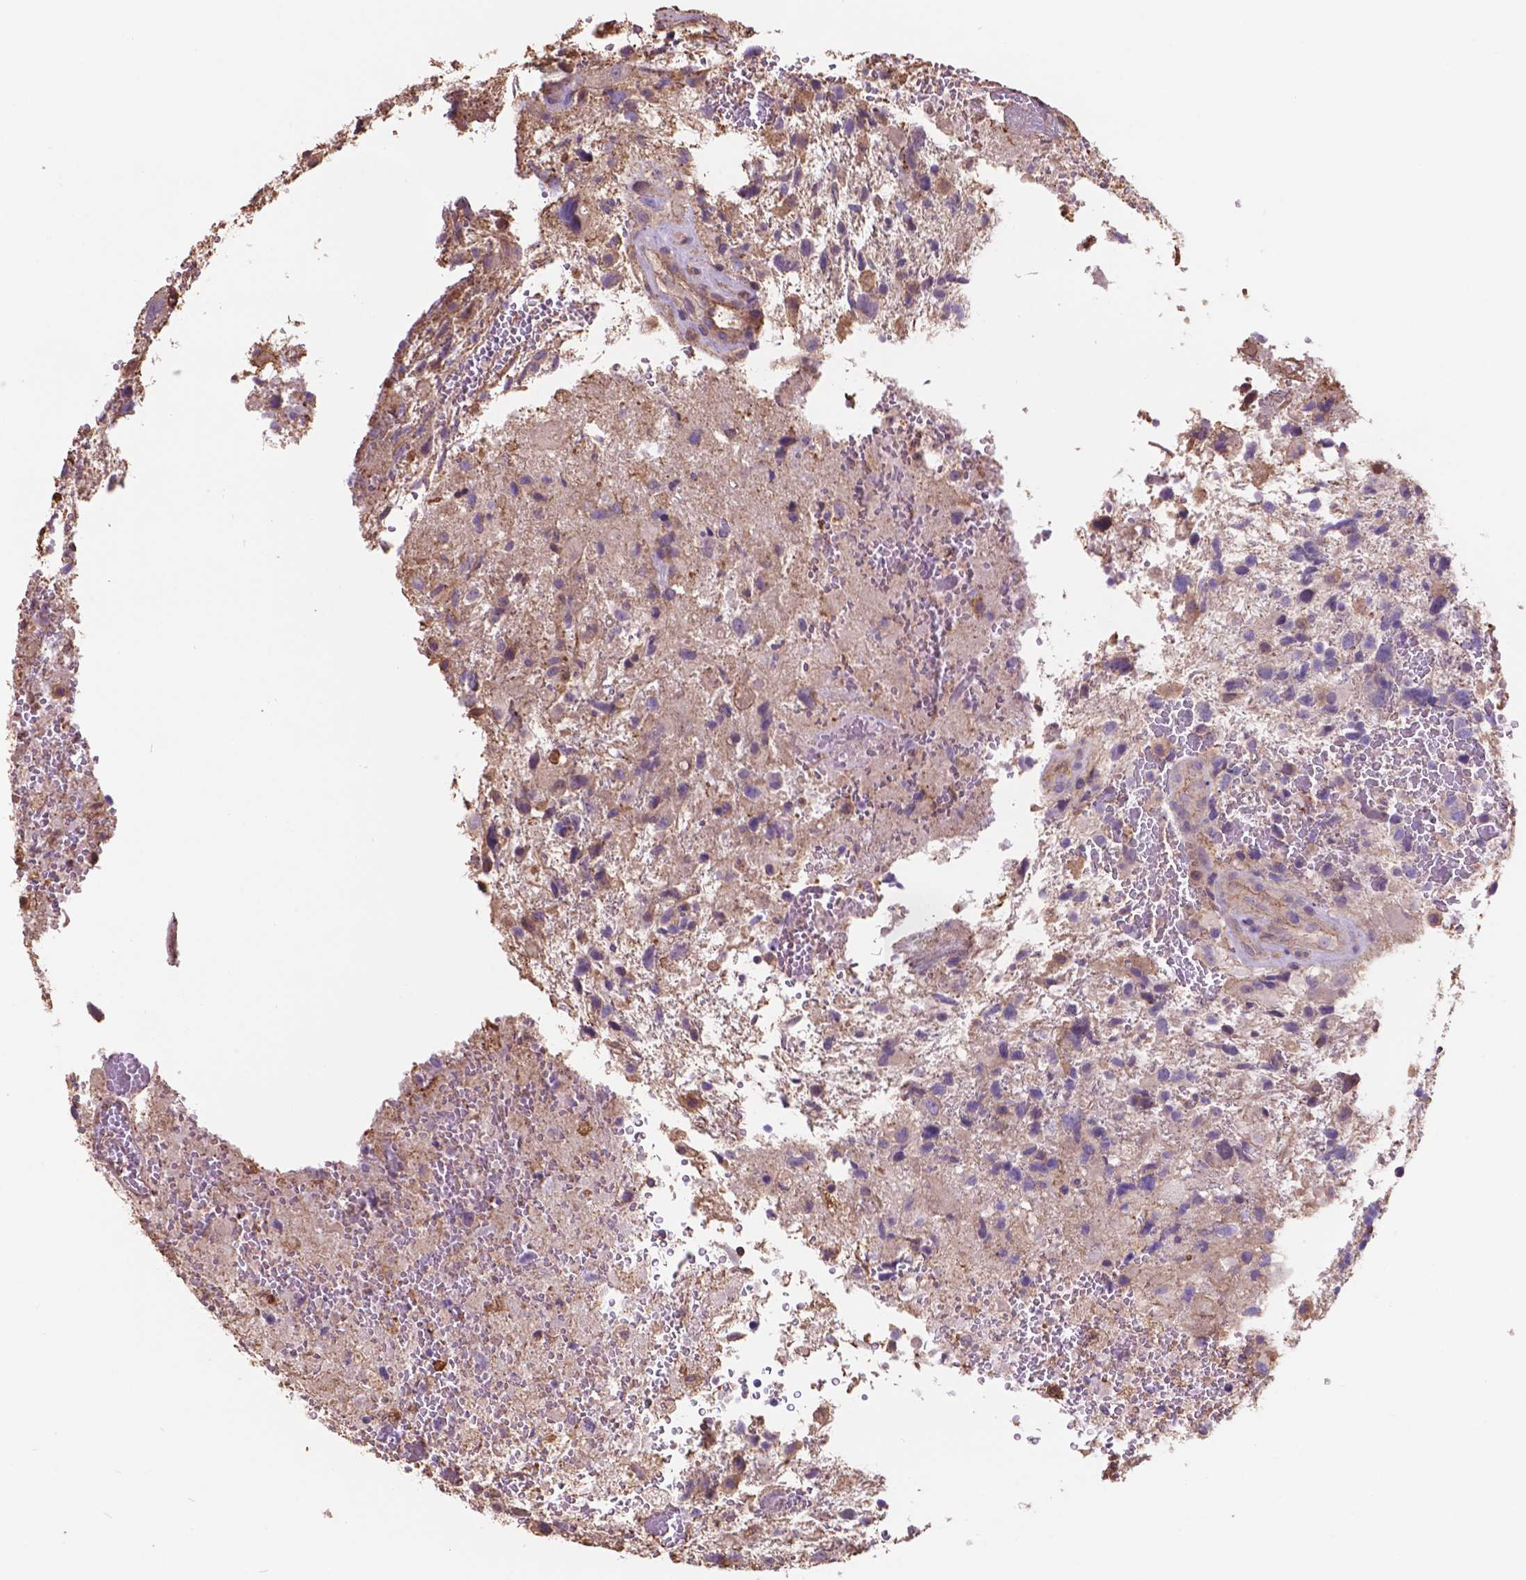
{"staining": {"intensity": "negative", "quantity": "none", "location": "none"}, "tissue": "glioma", "cell_type": "Tumor cells", "image_type": "cancer", "snomed": [{"axis": "morphology", "description": "Glioma, malignant, High grade"}, {"axis": "topography", "description": "Brain"}], "caption": "IHC photomicrograph of human malignant high-grade glioma stained for a protein (brown), which exhibits no positivity in tumor cells. (DAB immunohistochemistry (IHC), high magnification).", "gene": "NIPA2", "patient": {"sex": "female", "age": 71}}